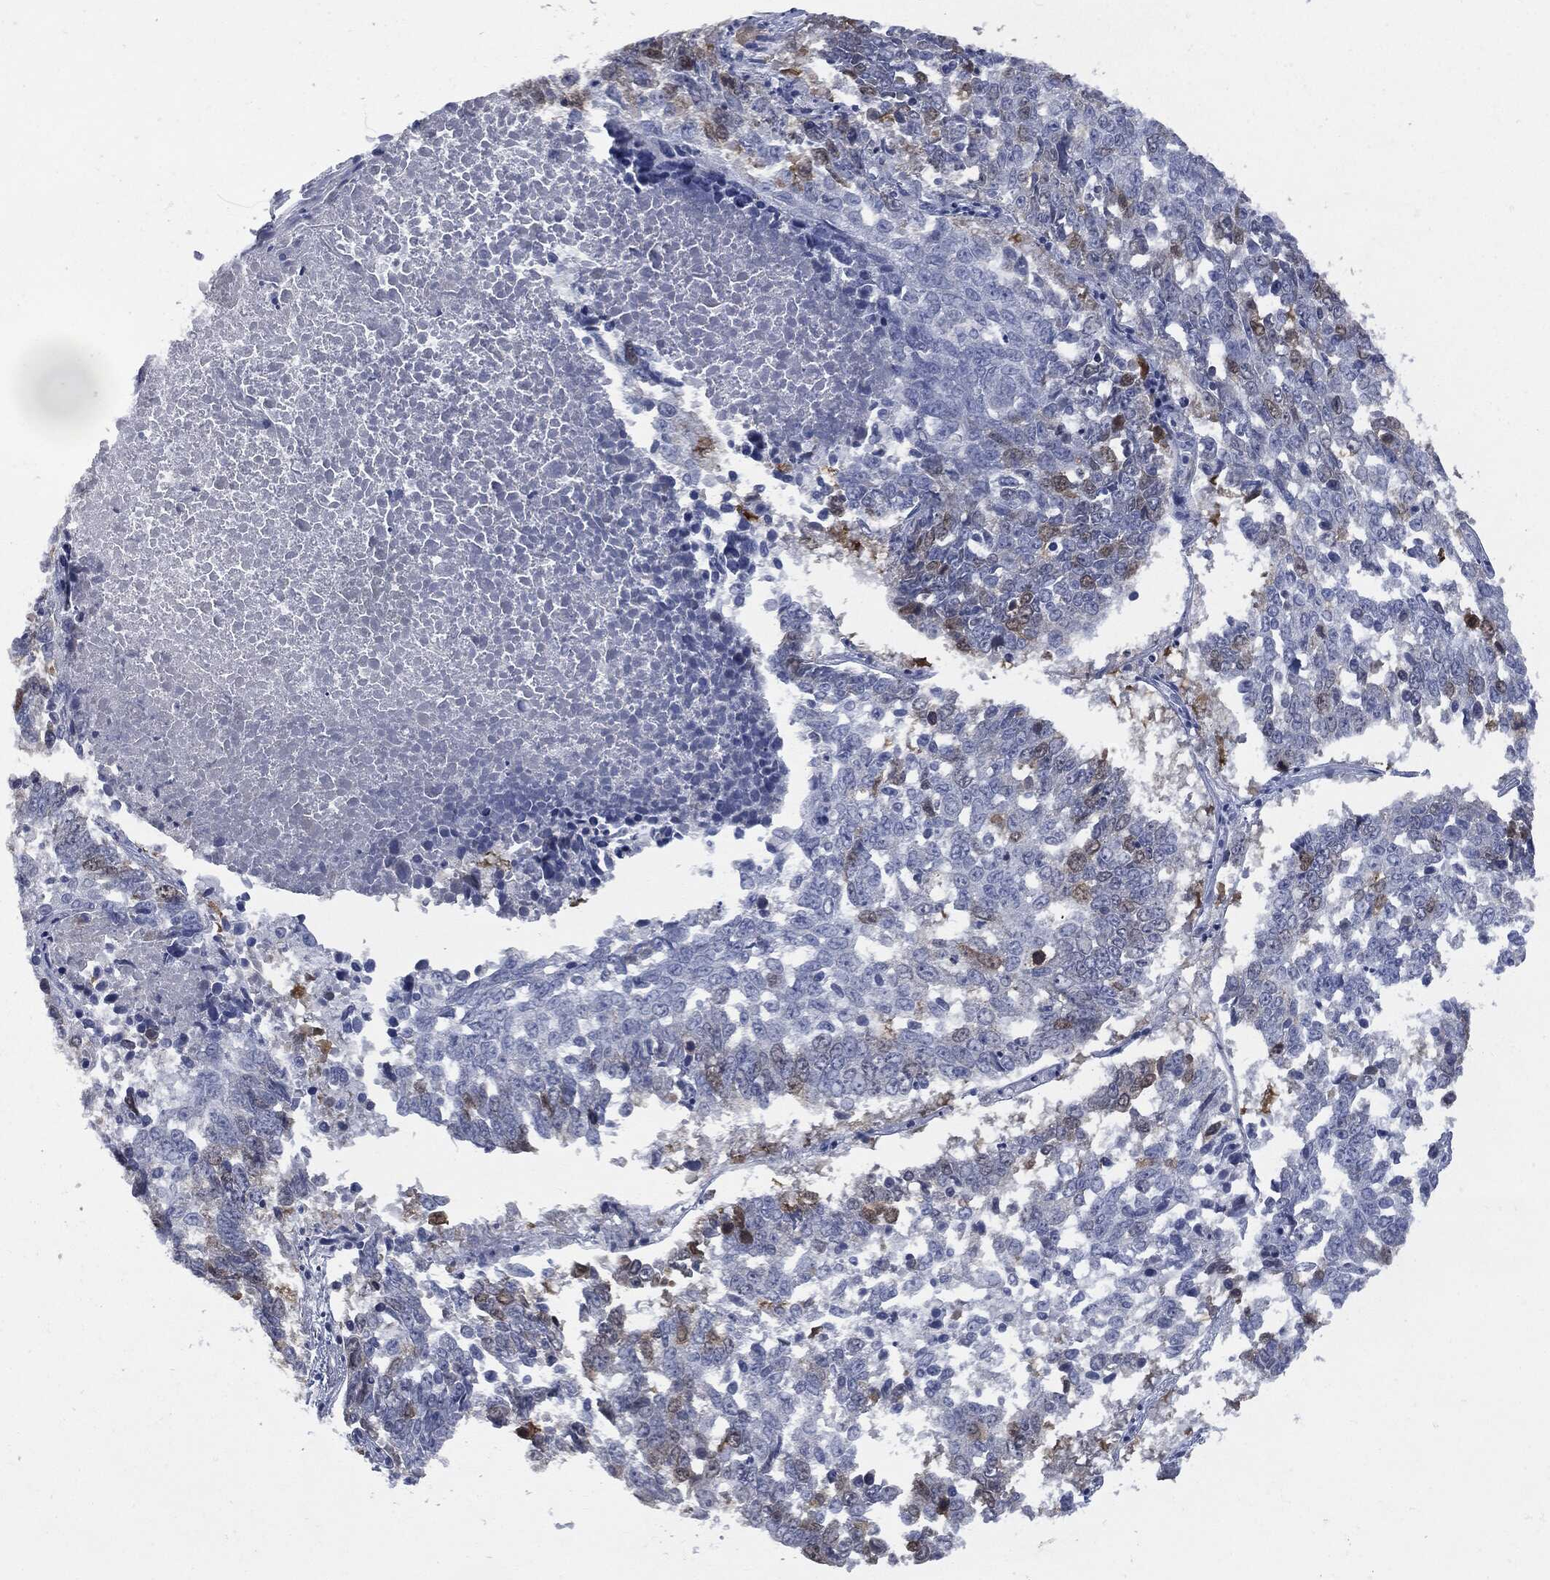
{"staining": {"intensity": "moderate", "quantity": "<25%", "location": "cytoplasmic/membranous"}, "tissue": "lung cancer", "cell_type": "Tumor cells", "image_type": "cancer", "snomed": [{"axis": "morphology", "description": "Squamous cell carcinoma, NOS"}, {"axis": "topography", "description": "Lung"}], "caption": "Lung cancer stained with a brown dye displays moderate cytoplasmic/membranous positive staining in about <25% of tumor cells.", "gene": "UBE2C", "patient": {"sex": "male", "age": 82}}